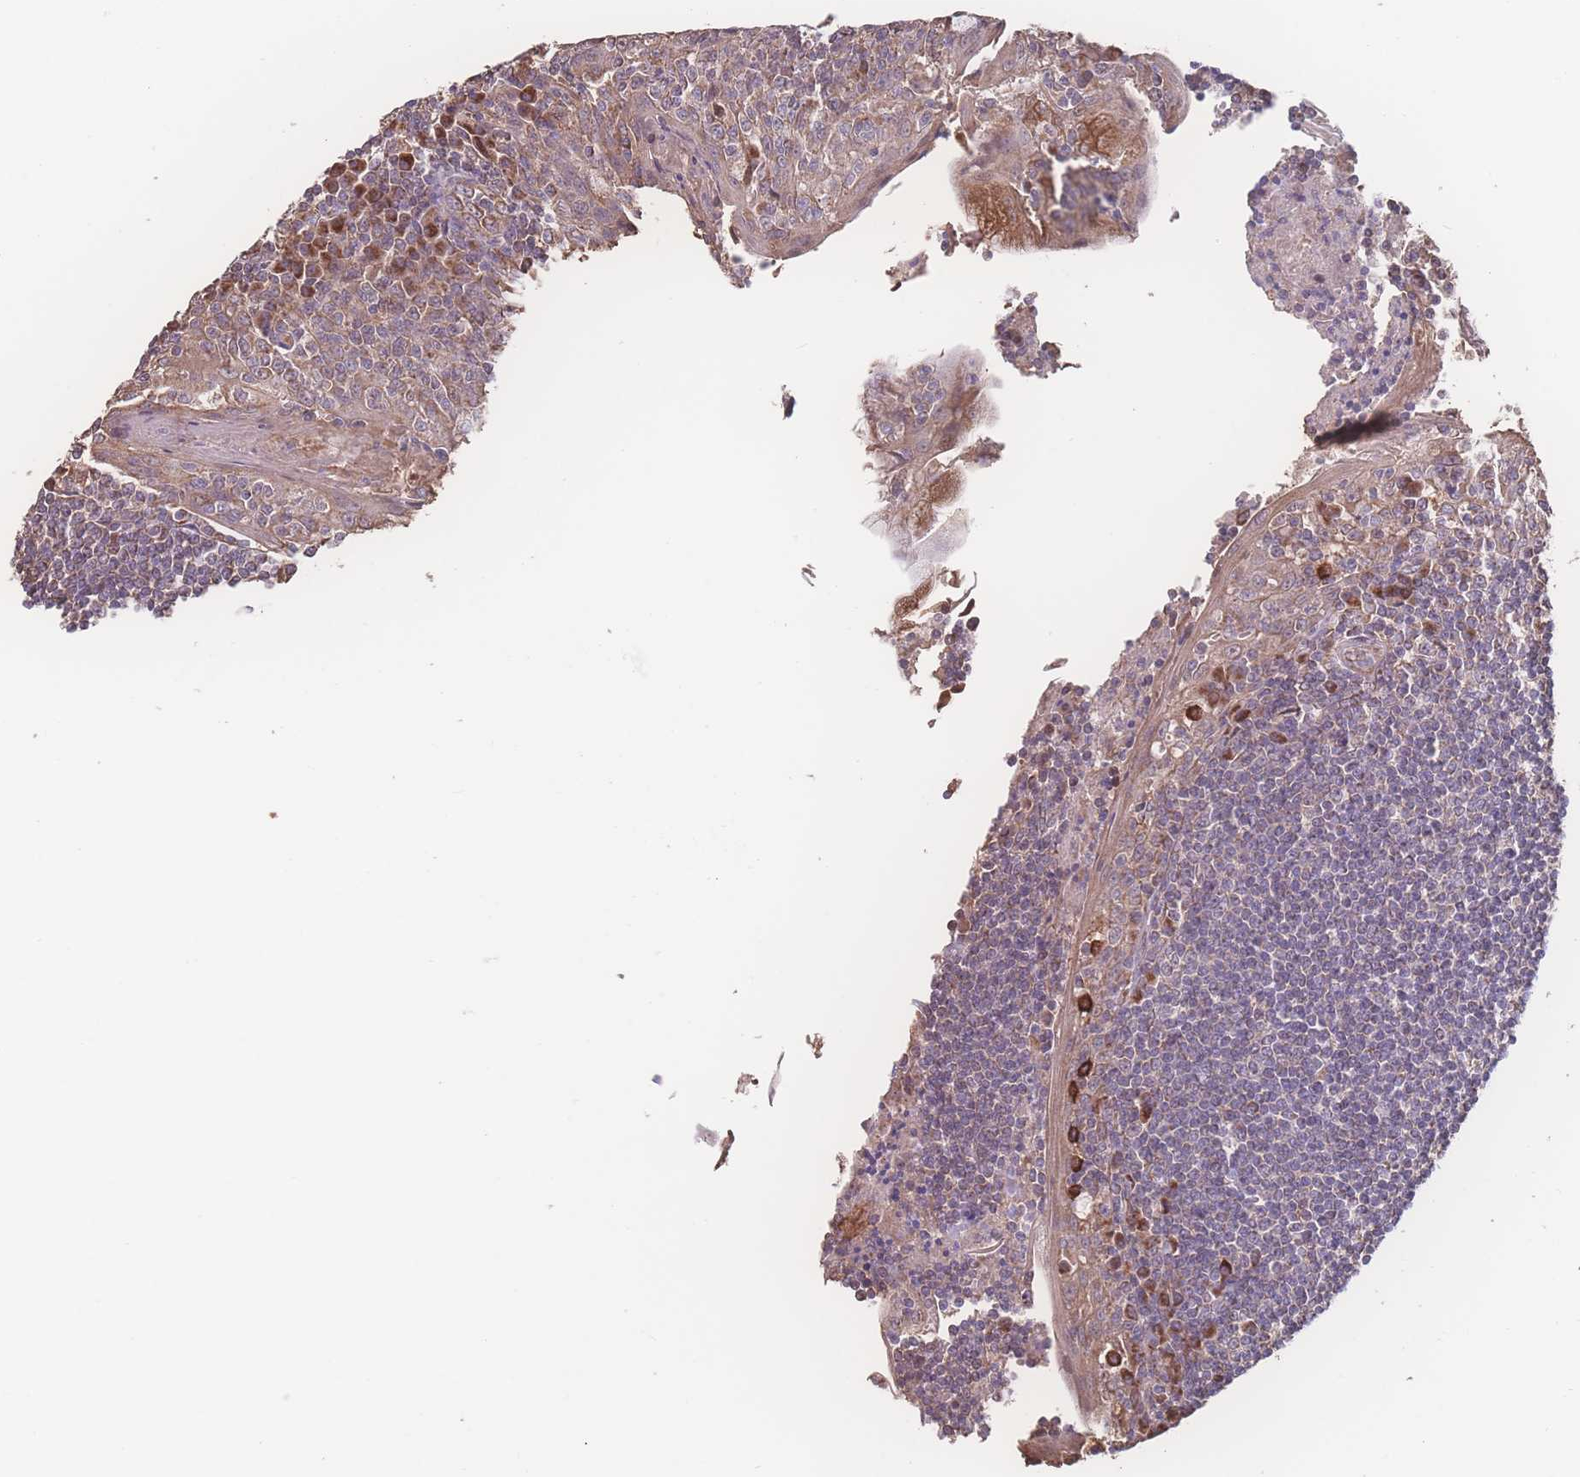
{"staining": {"intensity": "moderate", "quantity": "25%-75%", "location": "cytoplasmic/membranous"}, "tissue": "tonsil", "cell_type": "Germinal center cells", "image_type": "normal", "snomed": [{"axis": "morphology", "description": "Normal tissue, NOS"}, {"axis": "topography", "description": "Tonsil"}], "caption": "DAB (3,3'-diaminobenzidine) immunohistochemical staining of normal tonsil displays moderate cytoplasmic/membranous protein positivity in approximately 25%-75% of germinal center cells.", "gene": "SGSM3", "patient": {"sex": "male", "age": 27}}